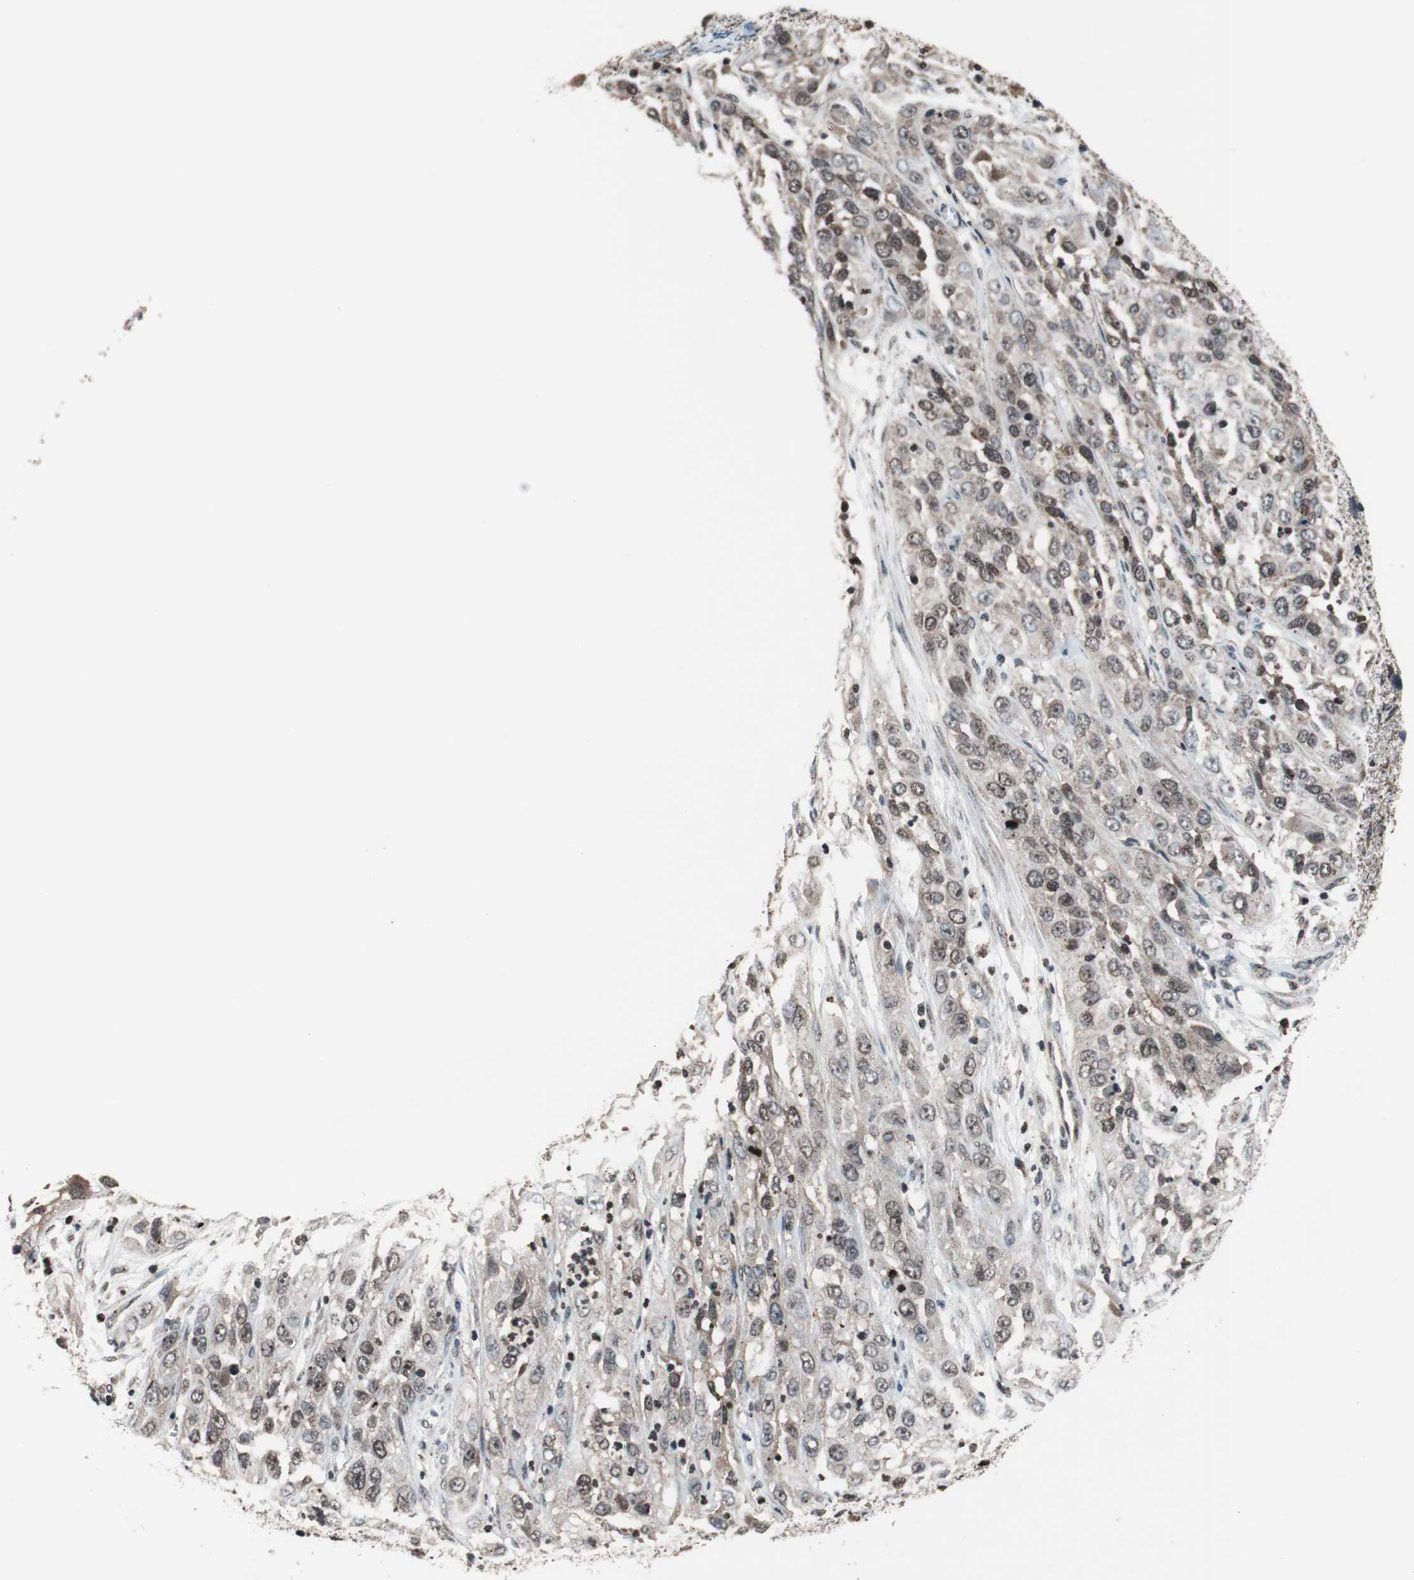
{"staining": {"intensity": "weak", "quantity": "25%-75%", "location": "cytoplasmic/membranous,nuclear"}, "tissue": "cervical cancer", "cell_type": "Tumor cells", "image_type": "cancer", "snomed": [{"axis": "morphology", "description": "Squamous cell carcinoma, NOS"}, {"axis": "topography", "description": "Cervix"}], "caption": "DAB immunohistochemical staining of human cervical cancer exhibits weak cytoplasmic/membranous and nuclear protein expression in about 25%-75% of tumor cells.", "gene": "RFC1", "patient": {"sex": "female", "age": 32}}